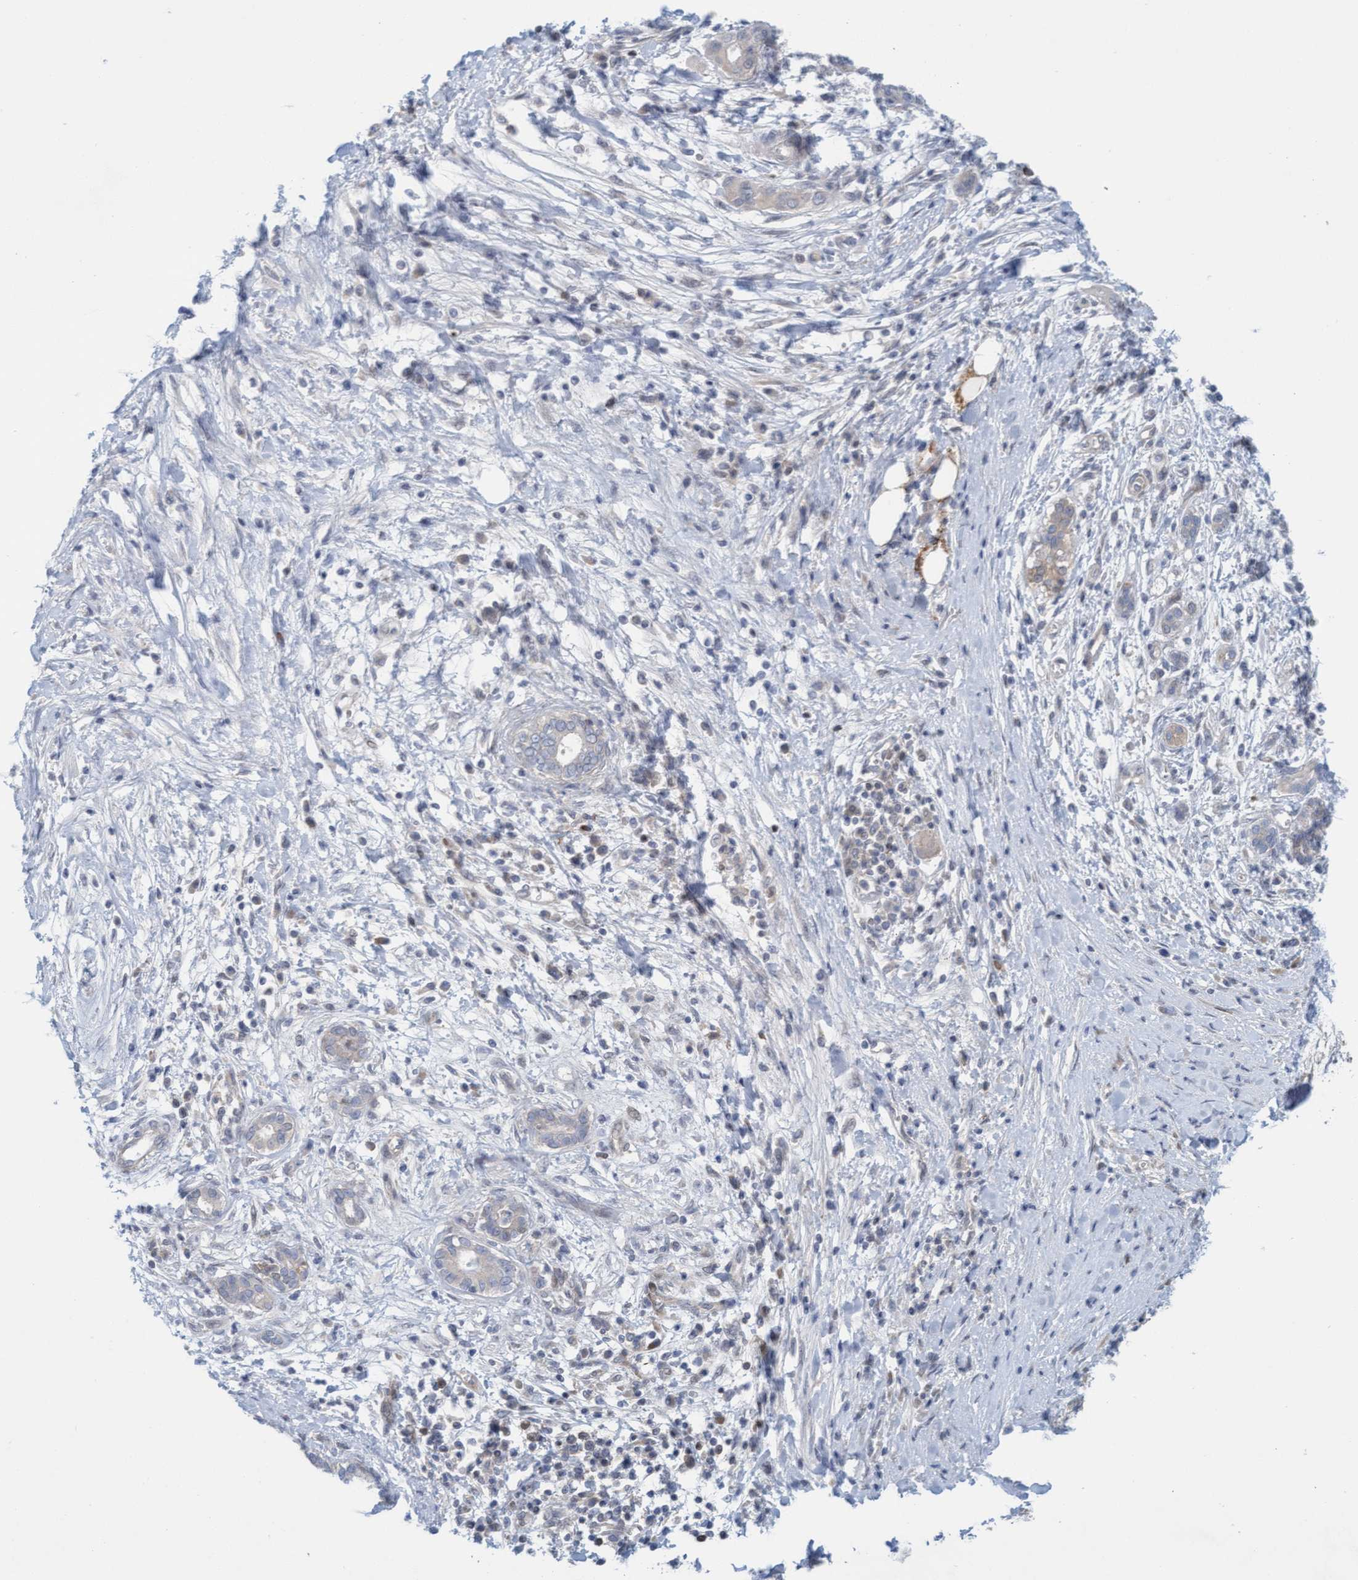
{"staining": {"intensity": "negative", "quantity": "none", "location": "none"}, "tissue": "pancreatic cancer", "cell_type": "Tumor cells", "image_type": "cancer", "snomed": [{"axis": "morphology", "description": "Adenocarcinoma, NOS"}, {"axis": "topography", "description": "Pancreas"}], "caption": "Immunohistochemical staining of pancreatic adenocarcinoma reveals no significant expression in tumor cells.", "gene": "KLHL25", "patient": {"sex": "male", "age": 58}}